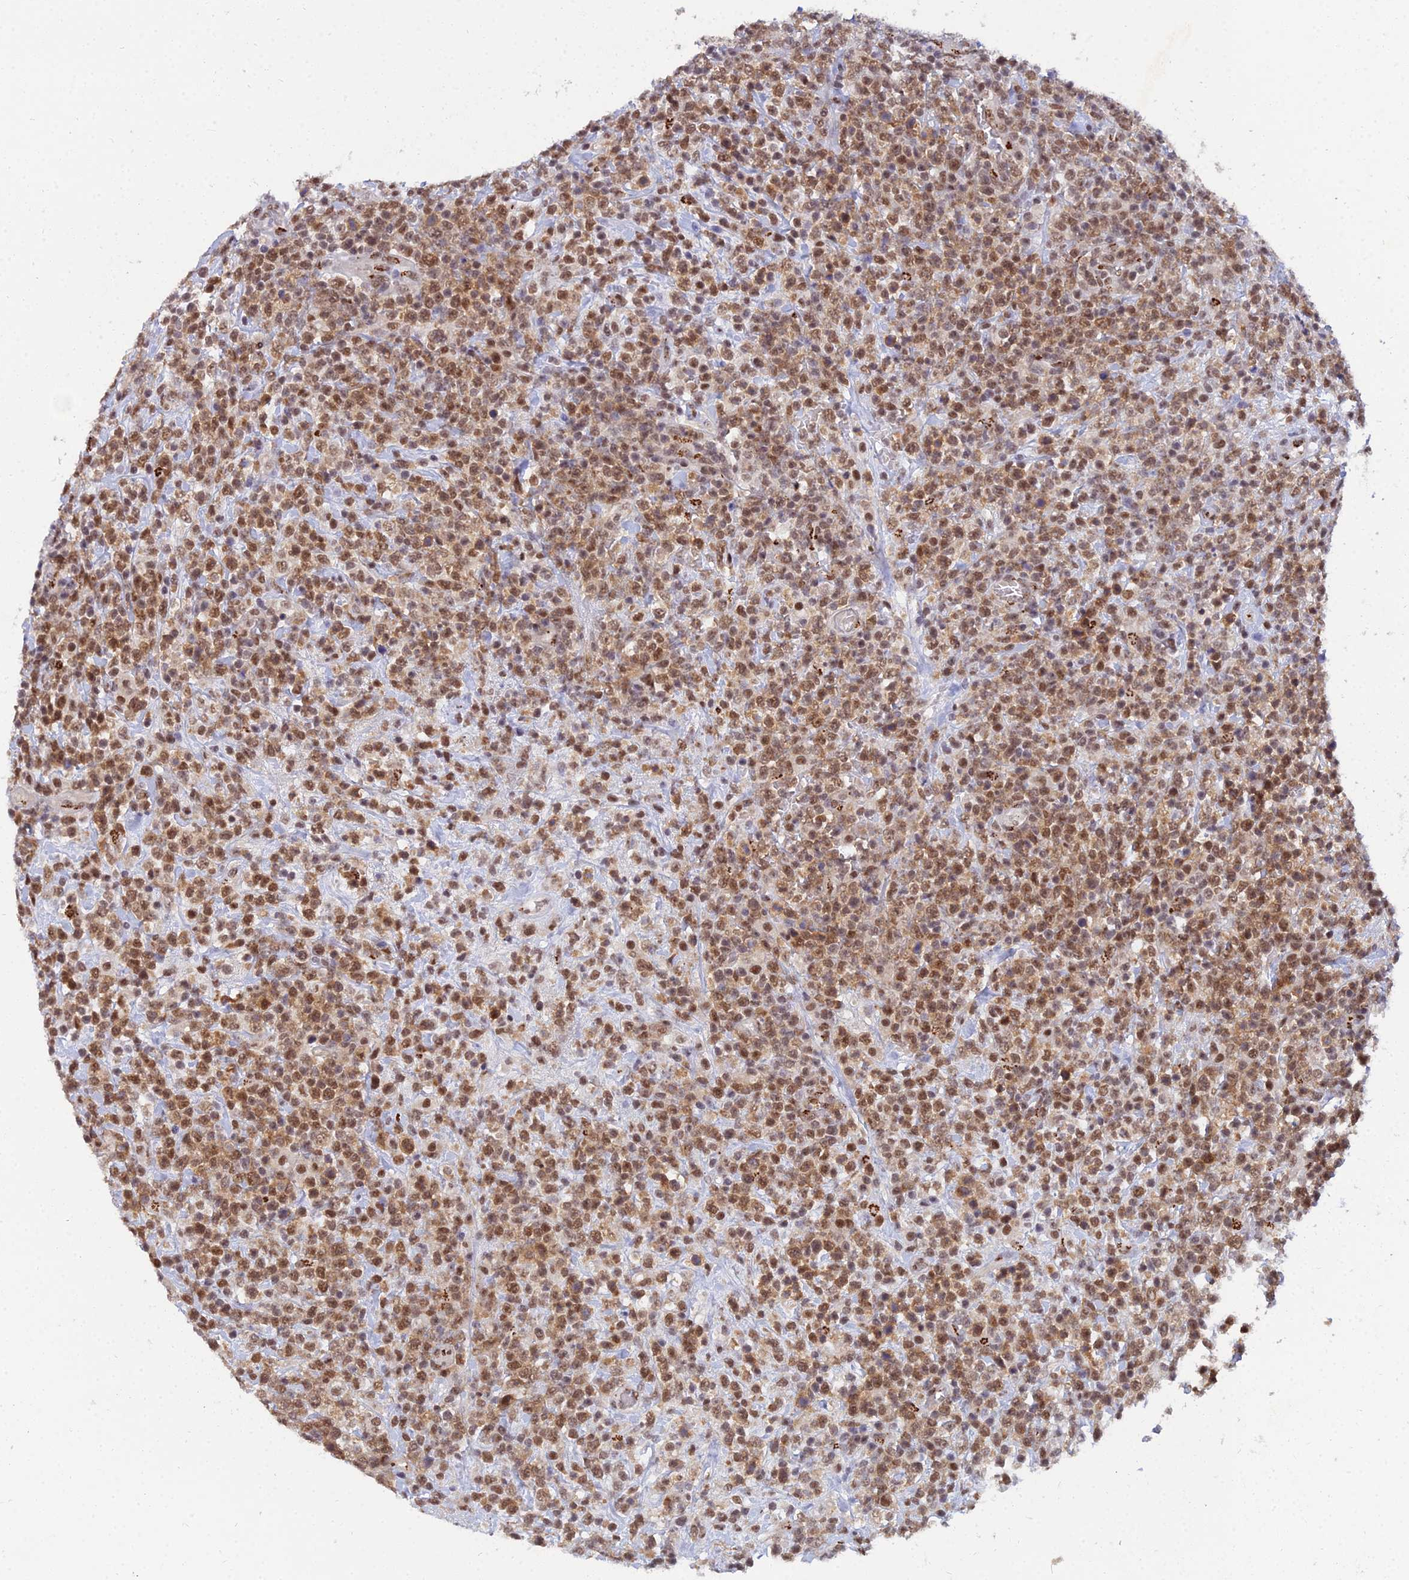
{"staining": {"intensity": "strong", "quantity": ">75%", "location": "cytoplasmic/membranous,nuclear"}, "tissue": "lymphoma", "cell_type": "Tumor cells", "image_type": "cancer", "snomed": [{"axis": "morphology", "description": "Malignant lymphoma, non-Hodgkin's type, High grade"}, {"axis": "topography", "description": "Colon"}], "caption": "Protein expression analysis of human high-grade malignant lymphoma, non-Hodgkin's type reveals strong cytoplasmic/membranous and nuclear expression in approximately >75% of tumor cells. (DAB IHC with brightfield microscopy, high magnification).", "gene": "THOC3", "patient": {"sex": "female", "age": 53}}